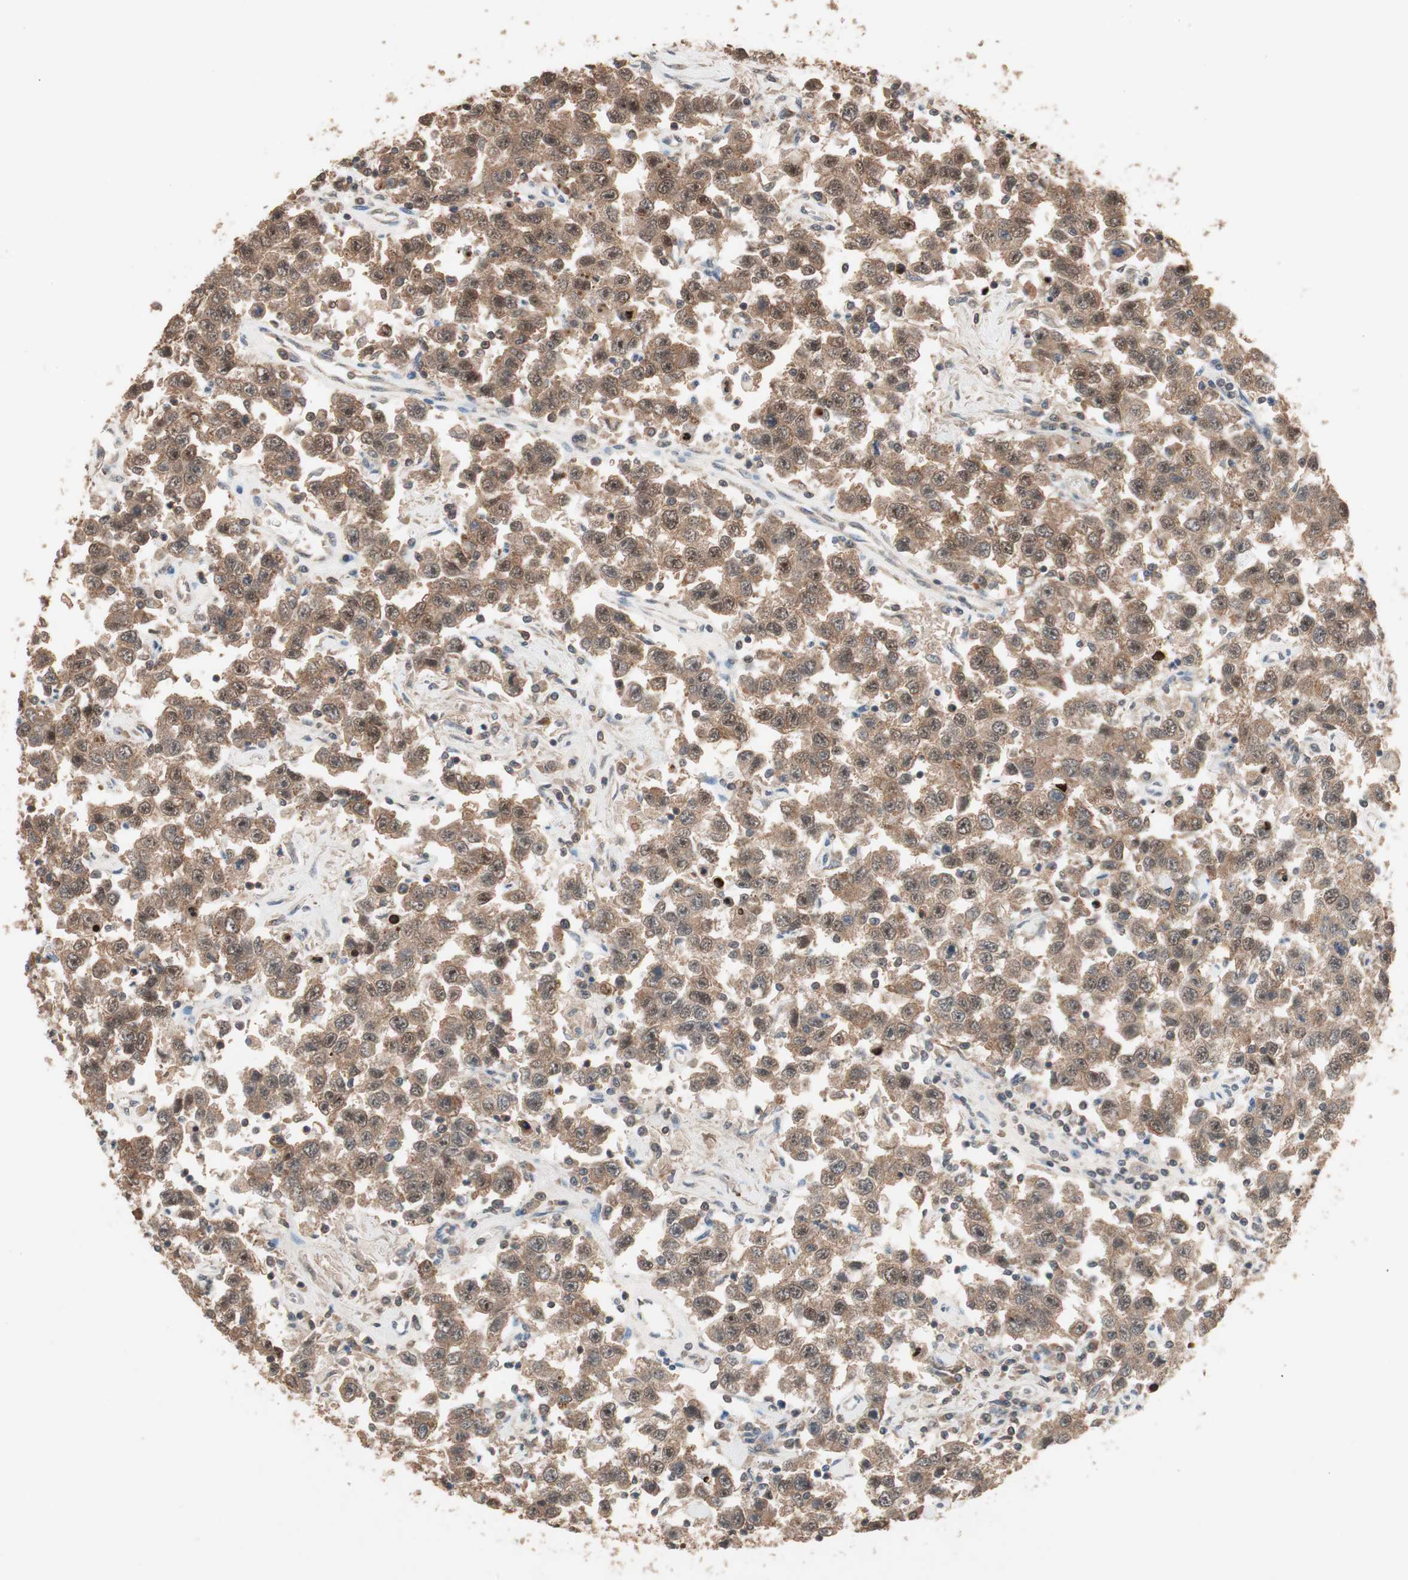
{"staining": {"intensity": "moderate", "quantity": ">75%", "location": "cytoplasmic/membranous,nuclear"}, "tissue": "testis cancer", "cell_type": "Tumor cells", "image_type": "cancer", "snomed": [{"axis": "morphology", "description": "Seminoma, NOS"}, {"axis": "topography", "description": "Testis"}], "caption": "Protein staining exhibits moderate cytoplasmic/membranous and nuclear positivity in approximately >75% of tumor cells in seminoma (testis).", "gene": "GART", "patient": {"sex": "male", "age": 41}}